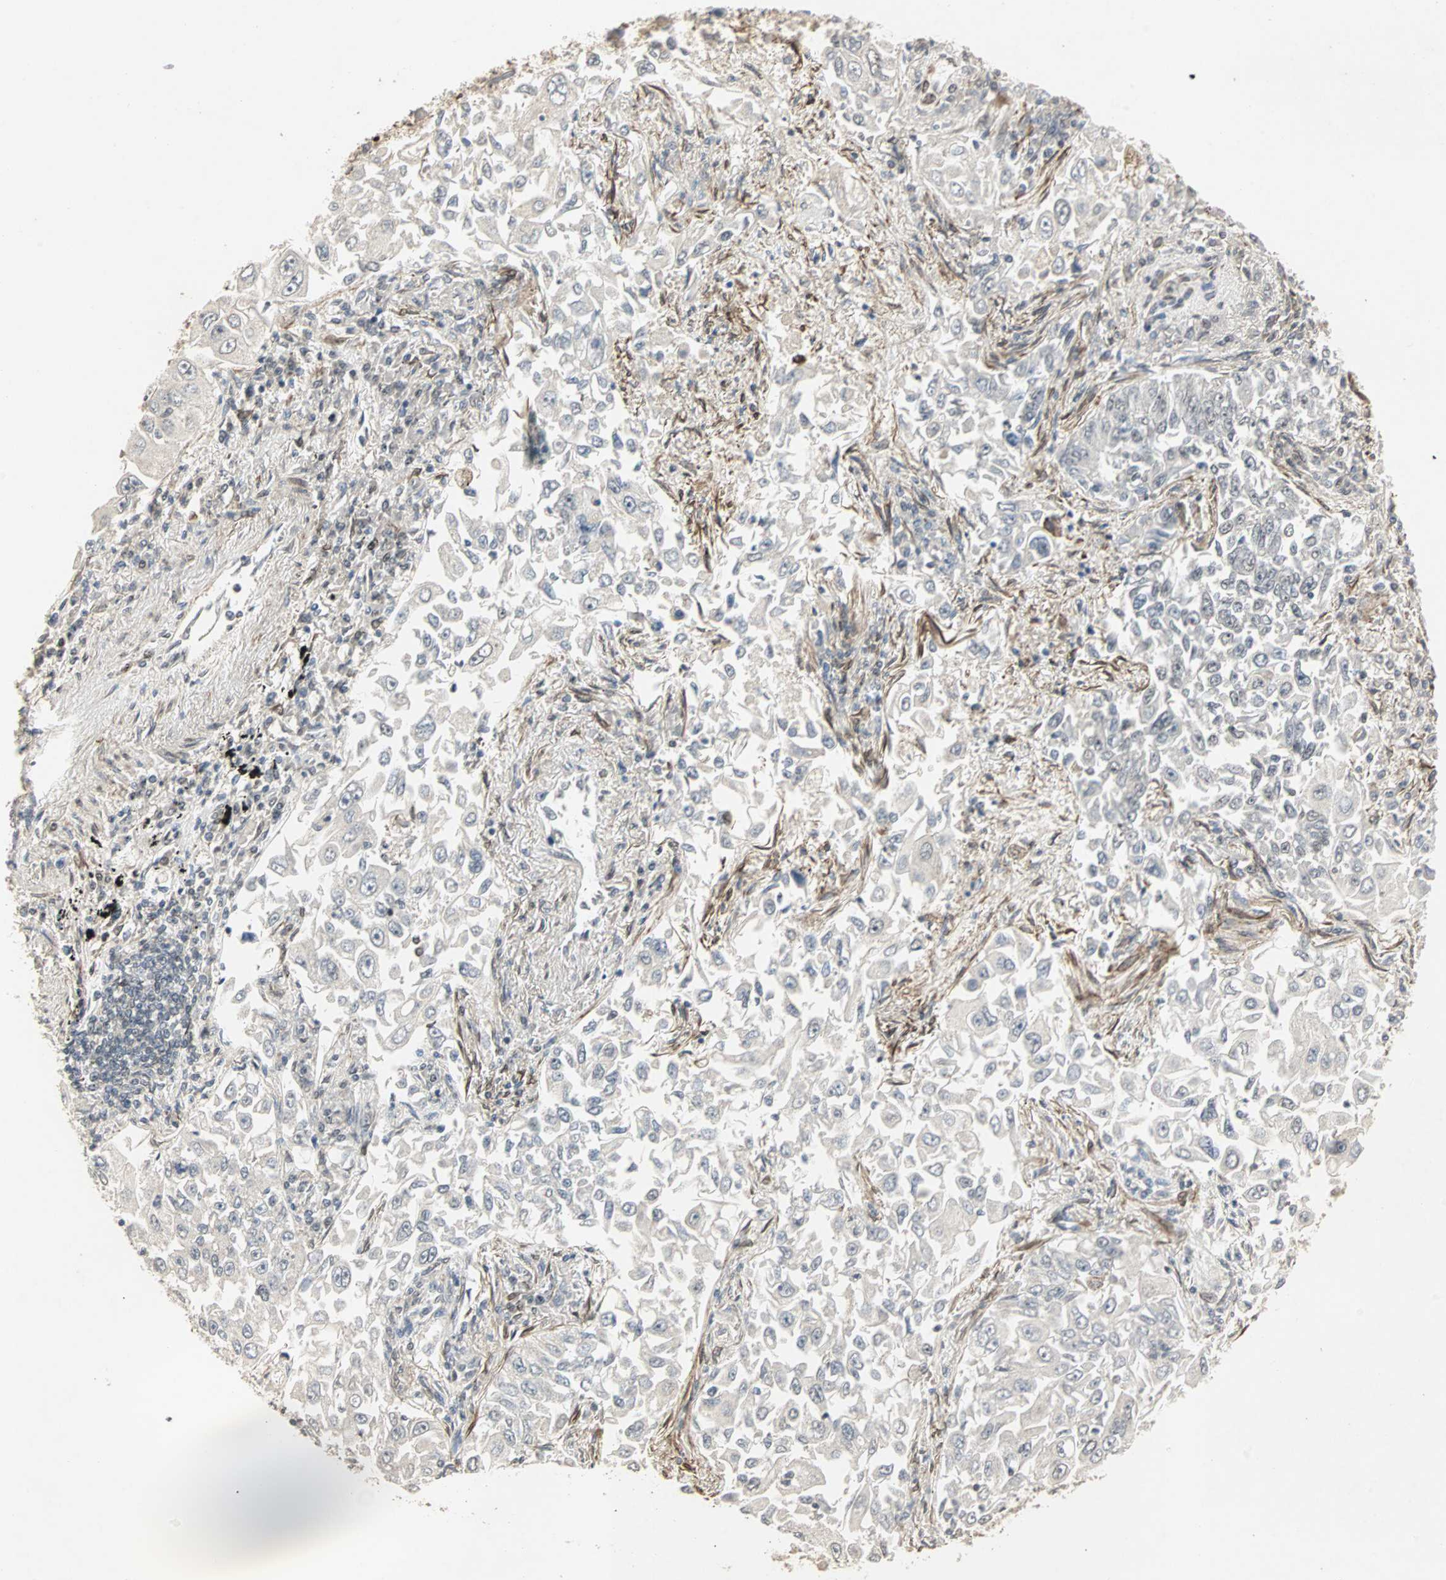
{"staining": {"intensity": "negative", "quantity": "none", "location": "none"}, "tissue": "lung cancer", "cell_type": "Tumor cells", "image_type": "cancer", "snomed": [{"axis": "morphology", "description": "Adenocarcinoma, NOS"}, {"axis": "topography", "description": "Lung"}], "caption": "The immunohistochemistry photomicrograph has no significant expression in tumor cells of lung cancer tissue.", "gene": "TRPV4", "patient": {"sex": "male", "age": 84}}